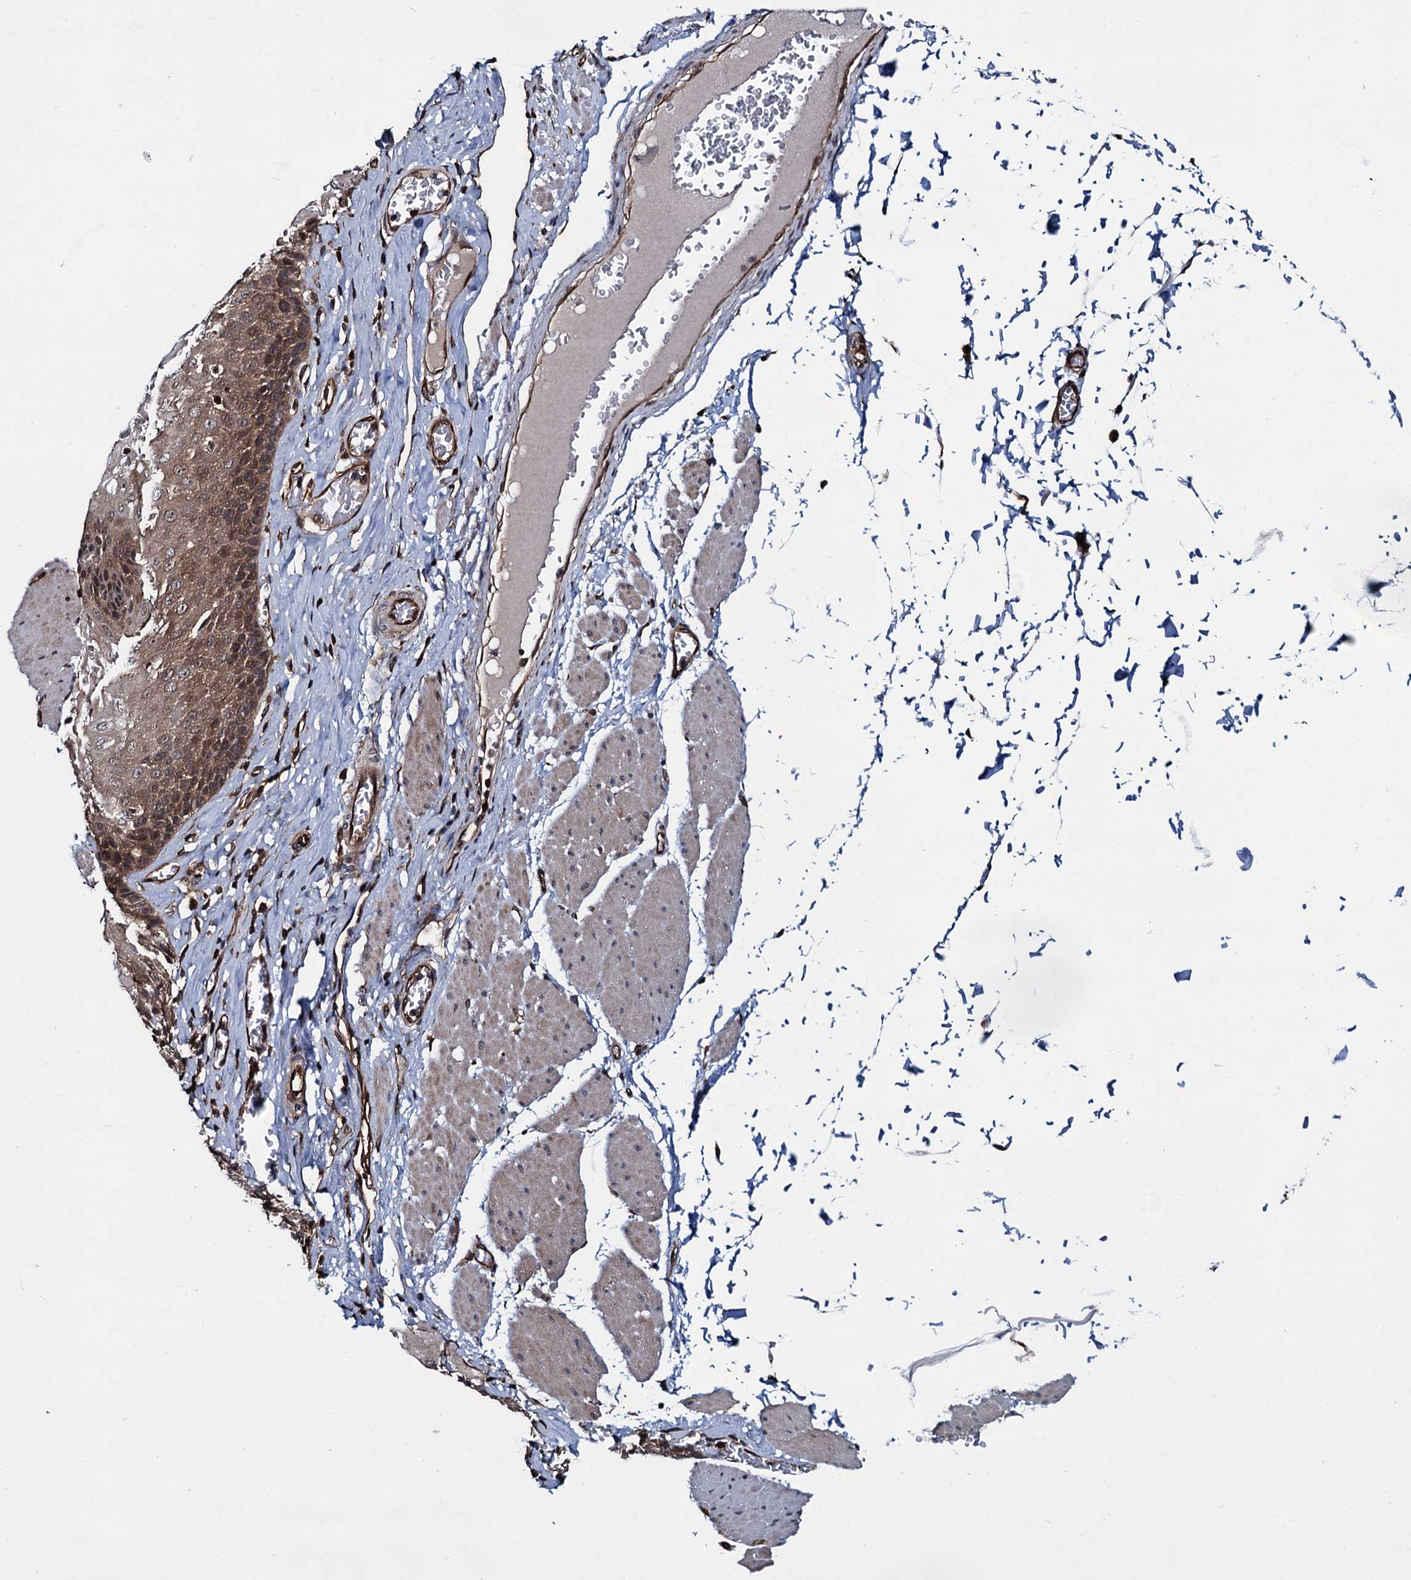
{"staining": {"intensity": "moderate", "quantity": ">75%", "location": "cytoplasmic/membranous,nuclear"}, "tissue": "esophagus", "cell_type": "Squamous epithelial cells", "image_type": "normal", "snomed": [{"axis": "morphology", "description": "Normal tissue, NOS"}, {"axis": "topography", "description": "Esophagus"}], "caption": "Esophagus stained with a brown dye reveals moderate cytoplasmic/membranous,nuclear positive staining in approximately >75% of squamous epithelial cells.", "gene": "ZFYVE19", "patient": {"sex": "male", "age": 60}}